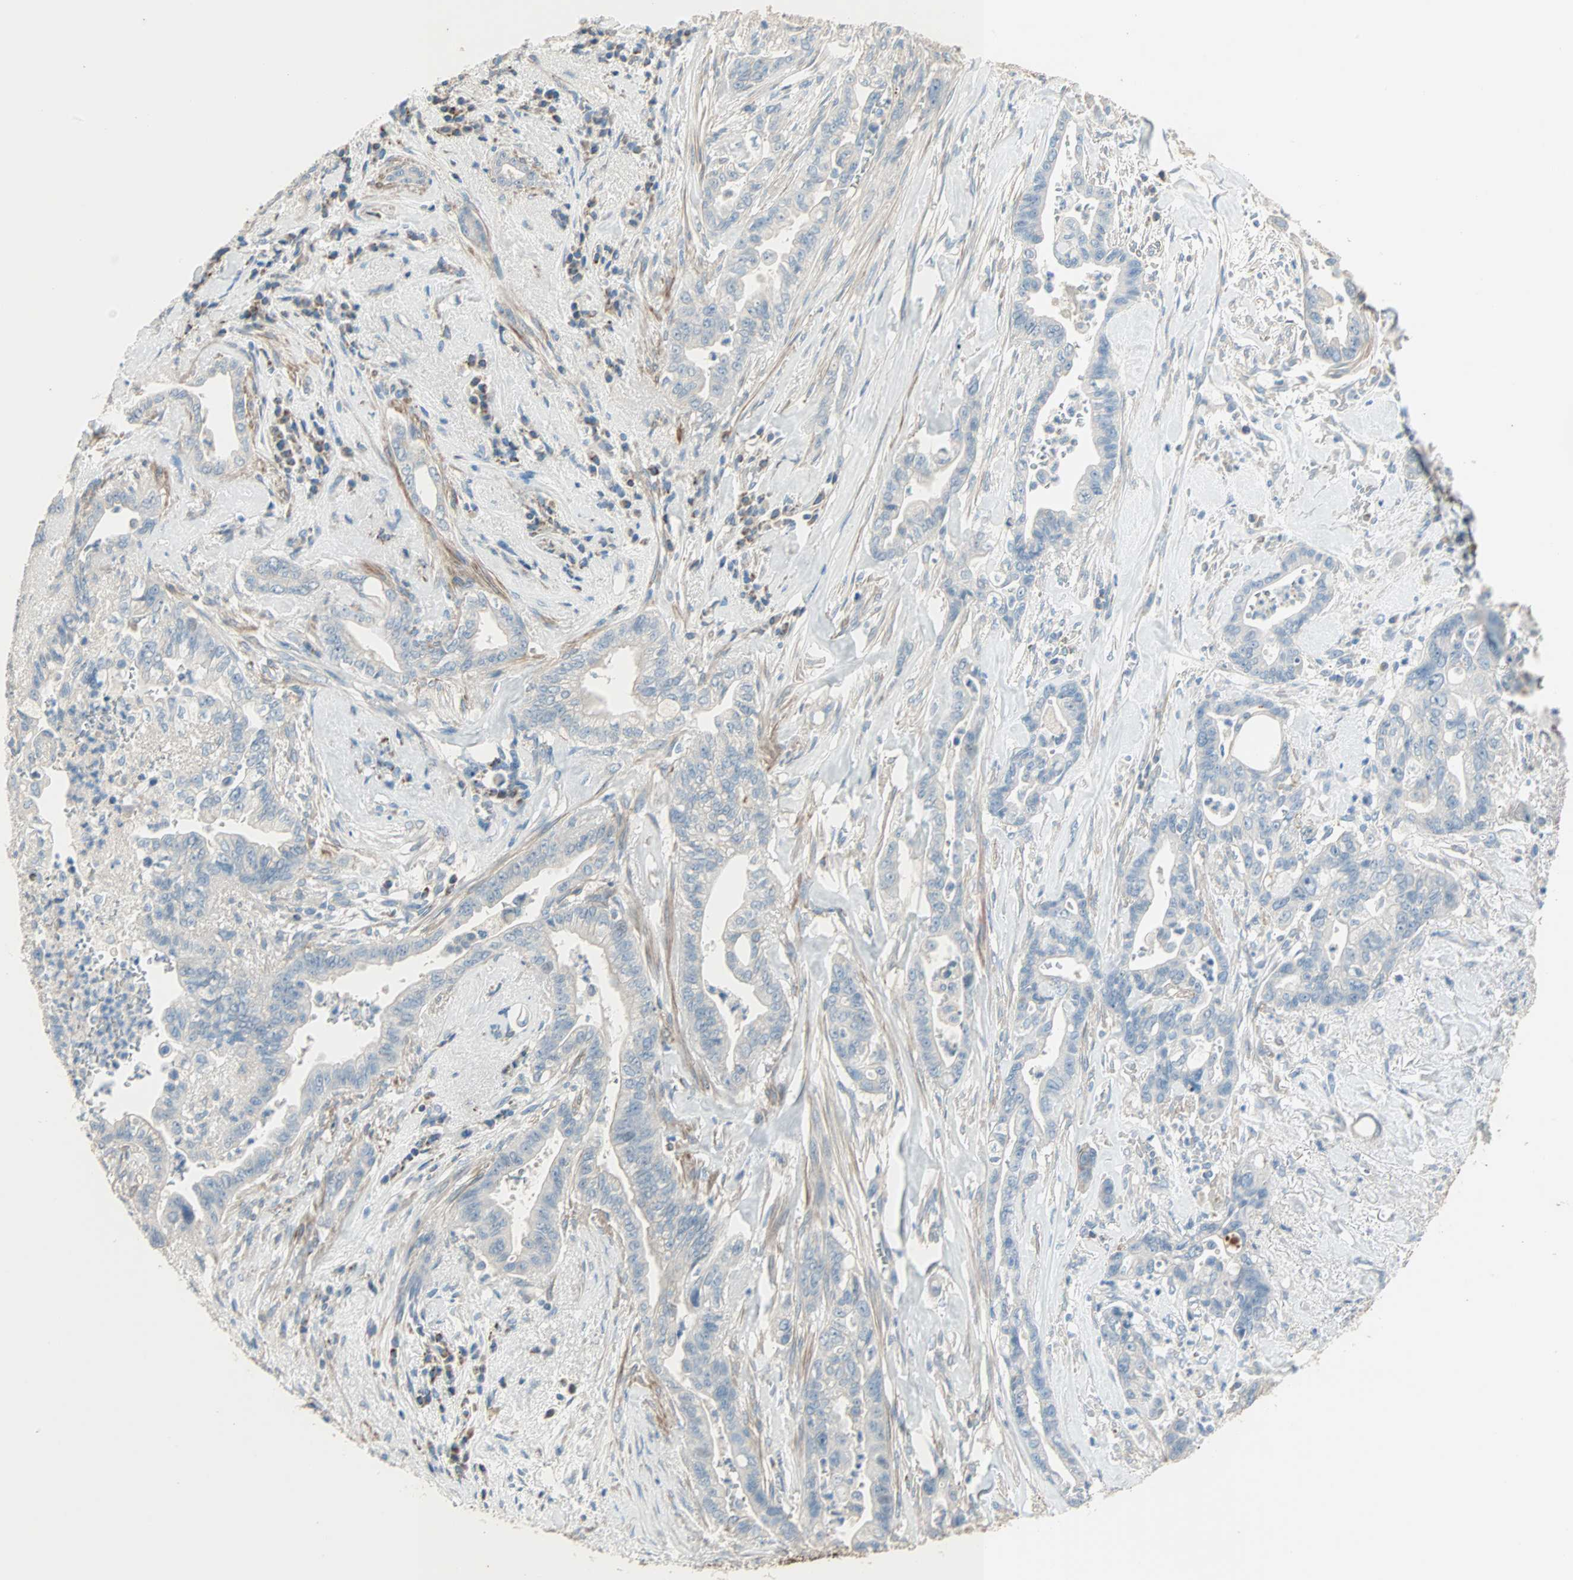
{"staining": {"intensity": "negative", "quantity": "none", "location": "none"}, "tissue": "pancreatic cancer", "cell_type": "Tumor cells", "image_type": "cancer", "snomed": [{"axis": "morphology", "description": "Adenocarcinoma, NOS"}, {"axis": "topography", "description": "Pancreas"}], "caption": "This micrograph is of adenocarcinoma (pancreatic) stained with immunohistochemistry (IHC) to label a protein in brown with the nuclei are counter-stained blue. There is no staining in tumor cells. (Stains: DAB (3,3'-diaminobenzidine) immunohistochemistry with hematoxylin counter stain, Microscopy: brightfield microscopy at high magnification).", "gene": "ACVRL1", "patient": {"sex": "male", "age": 70}}